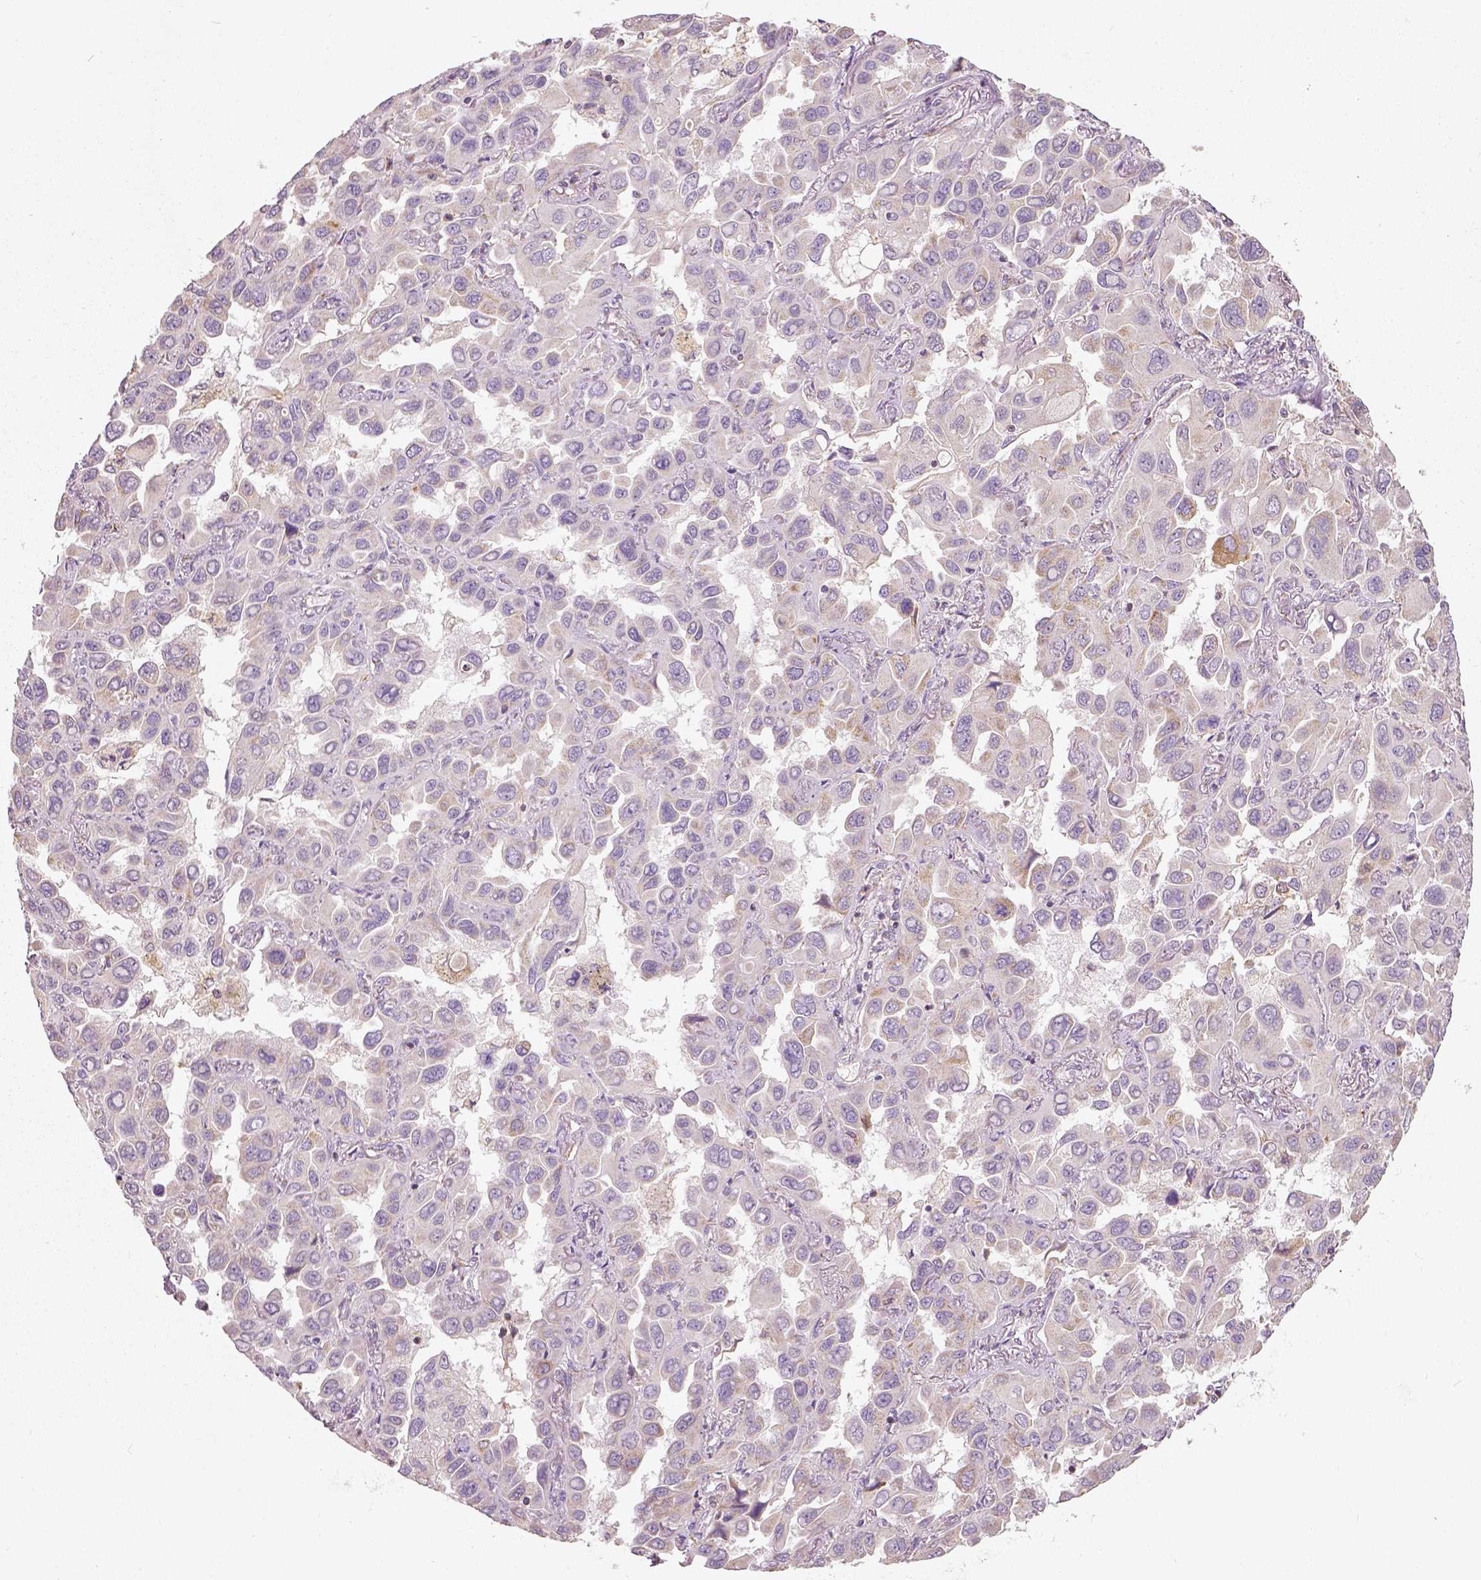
{"staining": {"intensity": "moderate", "quantity": "25%-75%", "location": "cytoplasmic/membranous"}, "tissue": "lung cancer", "cell_type": "Tumor cells", "image_type": "cancer", "snomed": [{"axis": "morphology", "description": "Adenocarcinoma, NOS"}, {"axis": "topography", "description": "Lung"}], "caption": "Brown immunohistochemical staining in human lung cancer shows moderate cytoplasmic/membranous expression in about 25%-75% of tumor cells.", "gene": "PGAM5", "patient": {"sex": "male", "age": 64}}